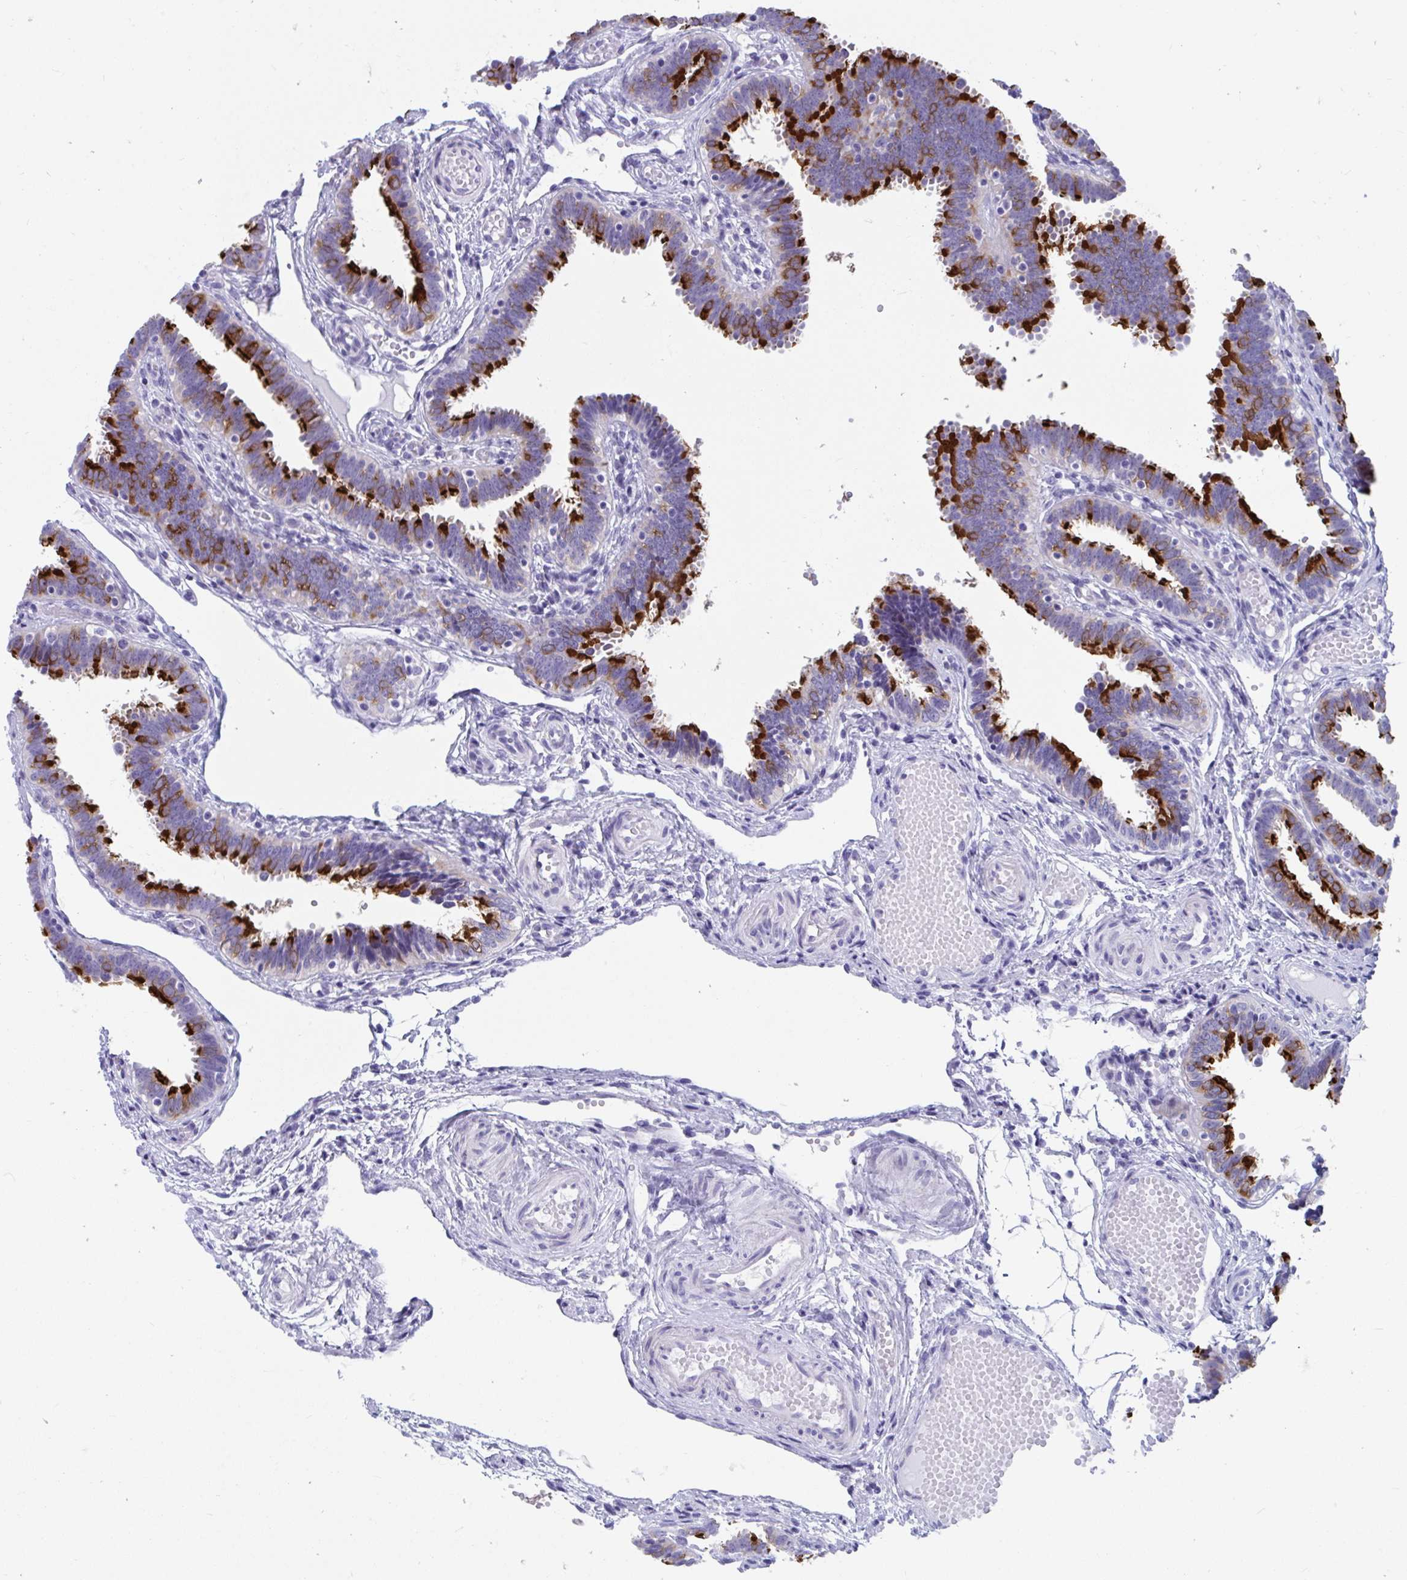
{"staining": {"intensity": "strong", "quantity": "25%-75%", "location": "cytoplasmic/membranous"}, "tissue": "fallopian tube", "cell_type": "Glandular cells", "image_type": "normal", "snomed": [{"axis": "morphology", "description": "Normal tissue, NOS"}, {"axis": "topography", "description": "Fallopian tube"}], "caption": "Immunohistochemical staining of benign fallopian tube exhibits 25%-75% levels of strong cytoplasmic/membranous protein positivity in approximately 25%-75% of glandular cells. (DAB = brown stain, brightfield microscopy at high magnification).", "gene": "TTC30A", "patient": {"sex": "female", "age": 37}}